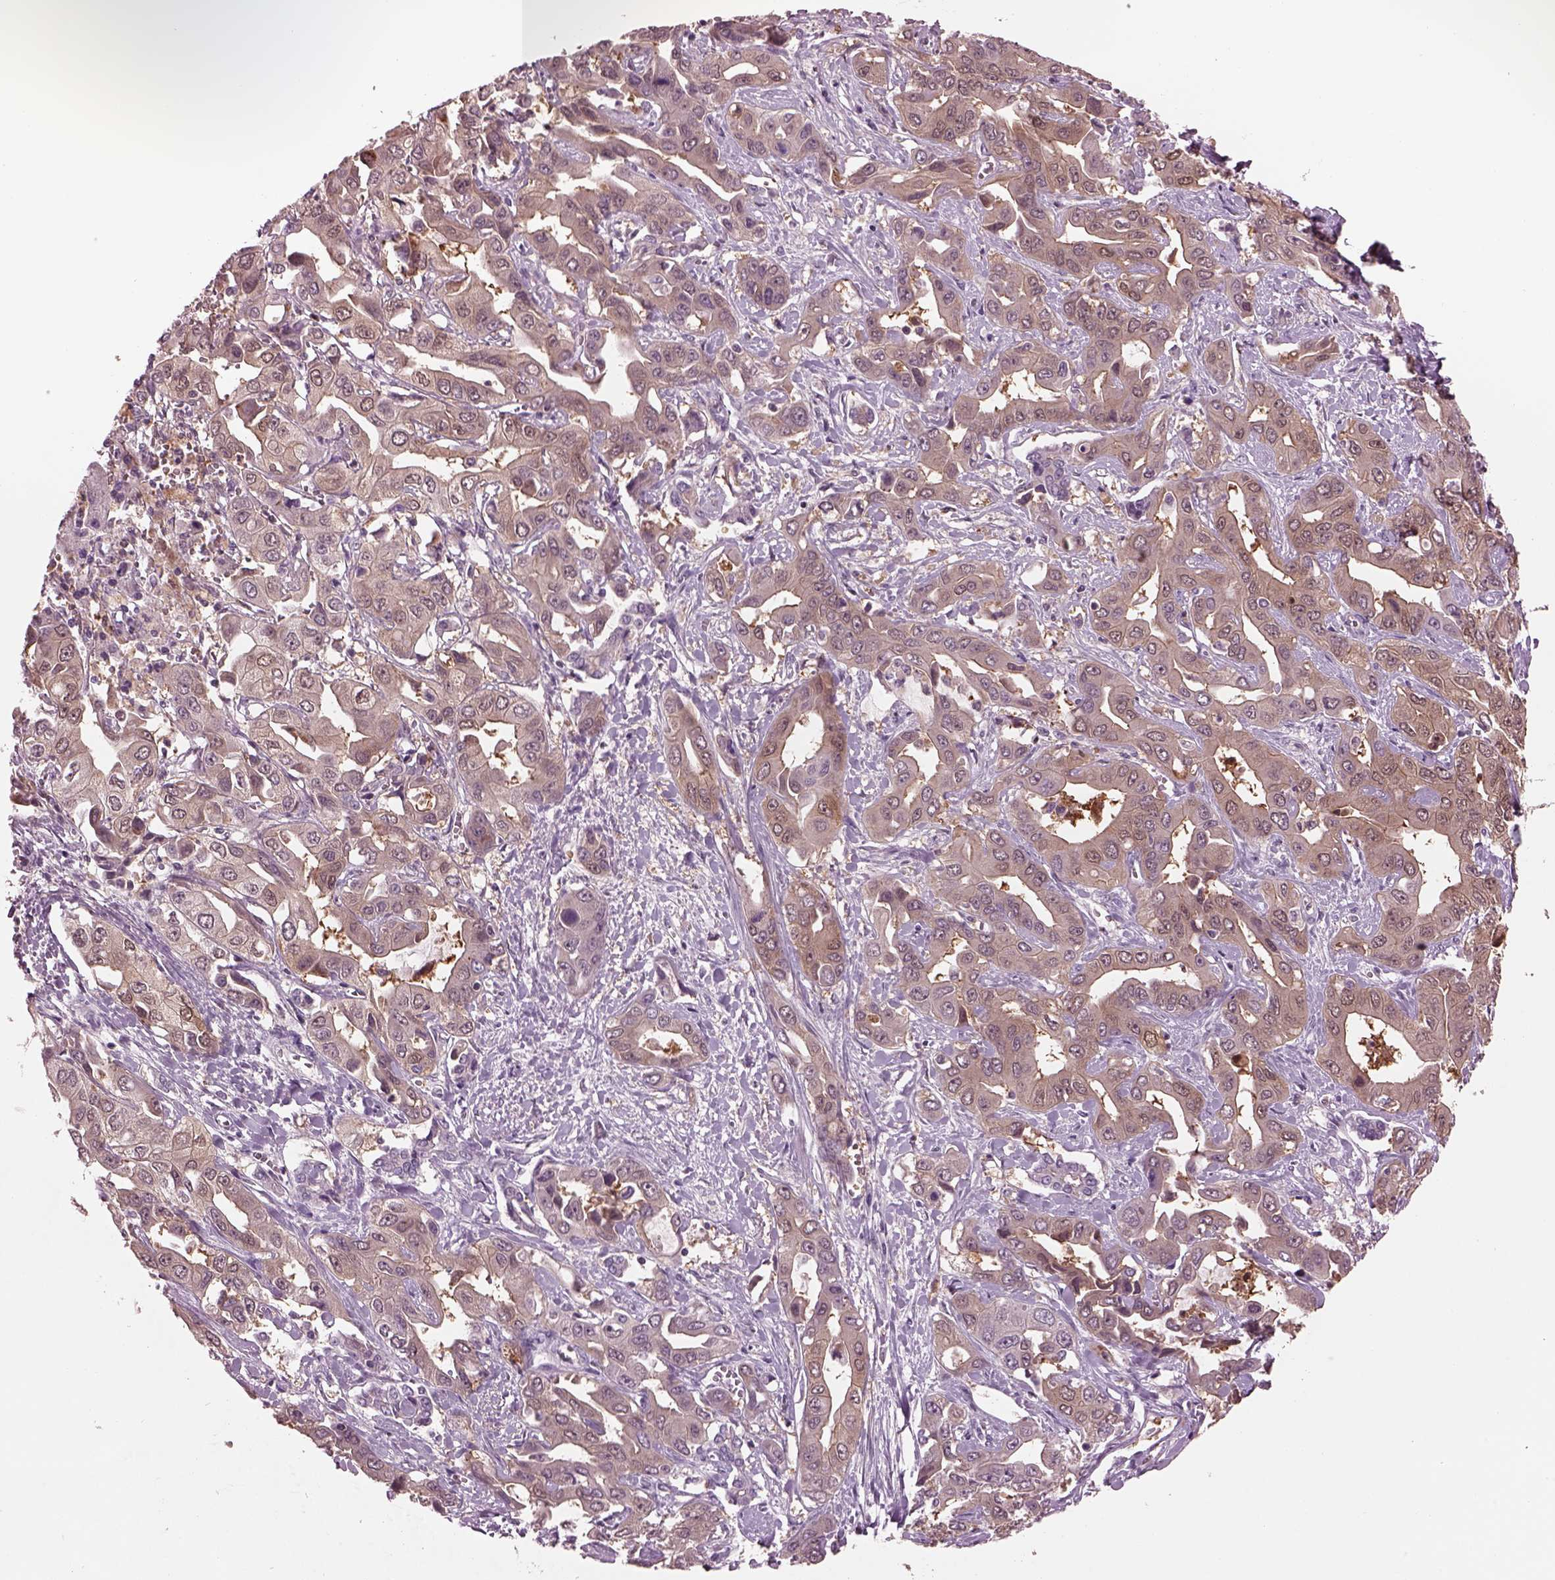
{"staining": {"intensity": "weak", "quantity": ">75%", "location": "cytoplasmic/membranous"}, "tissue": "liver cancer", "cell_type": "Tumor cells", "image_type": "cancer", "snomed": [{"axis": "morphology", "description": "Cholangiocarcinoma"}, {"axis": "topography", "description": "Liver"}], "caption": "Approximately >75% of tumor cells in human liver cancer exhibit weak cytoplasmic/membranous protein expression as visualized by brown immunohistochemical staining.", "gene": "SRI", "patient": {"sex": "female", "age": 52}}